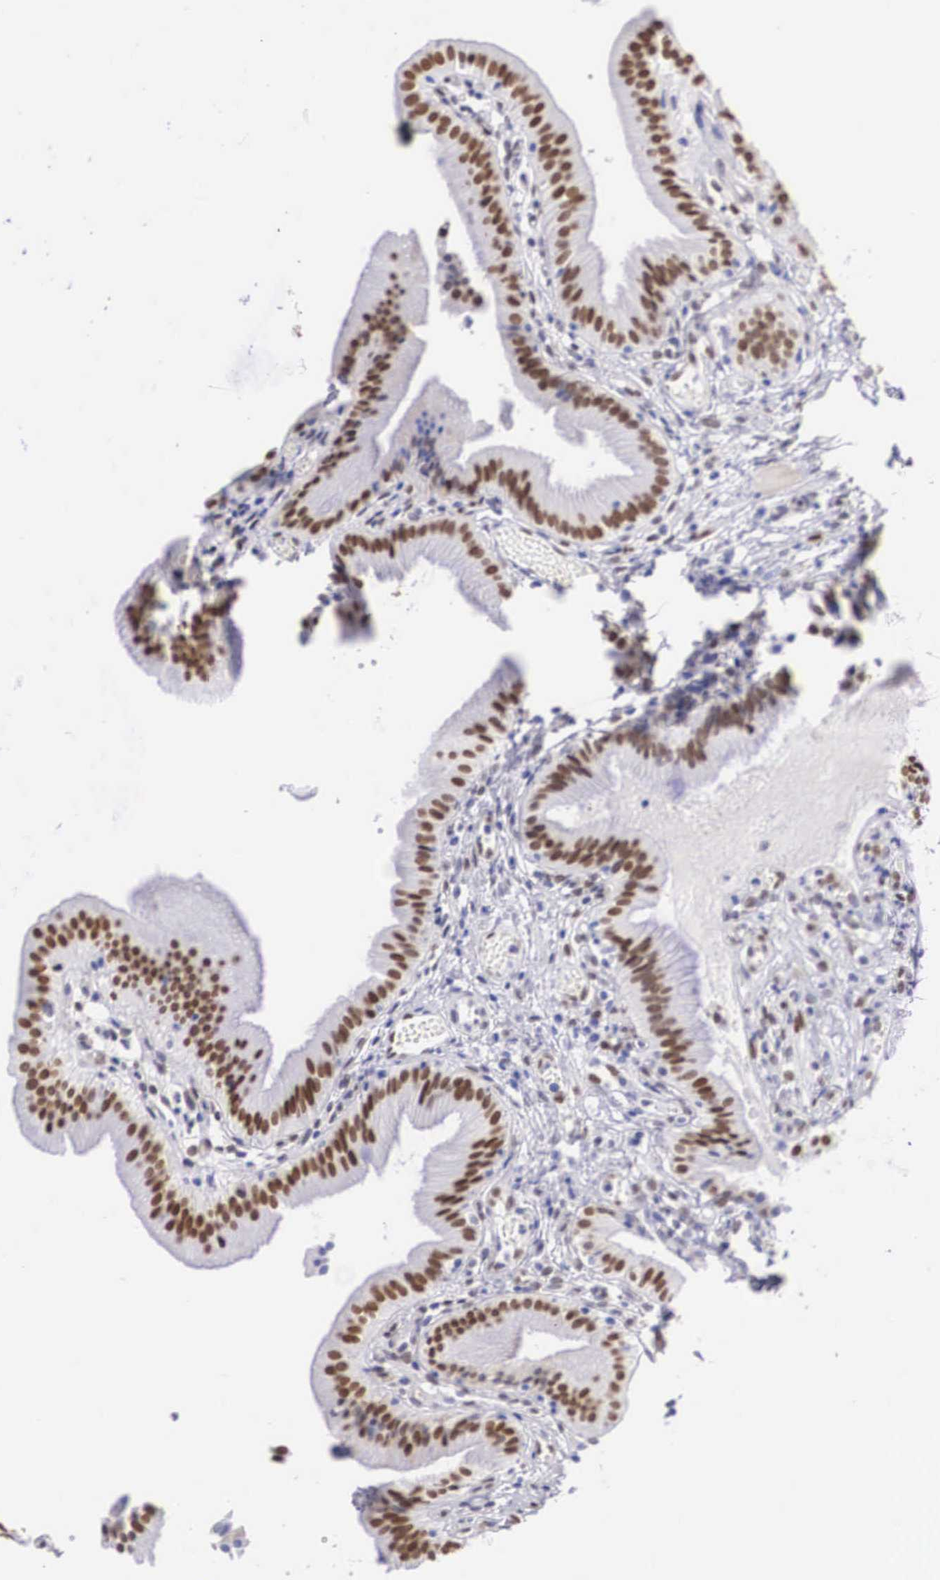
{"staining": {"intensity": "moderate", "quantity": ">75%", "location": "nuclear"}, "tissue": "gallbladder", "cell_type": "Glandular cells", "image_type": "normal", "snomed": [{"axis": "morphology", "description": "Normal tissue, NOS"}, {"axis": "topography", "description": "Gallbladder"}], "caption": "The photomicrograph displays a brown stain indicating the presence of a protein in the nuclear of glandular cells in gallbladder. (brown staining indicates protein expression, while blue staining denotes nuclei).", "gene": "HMGN5", "patient": {"sex": "male", "age": 28}}